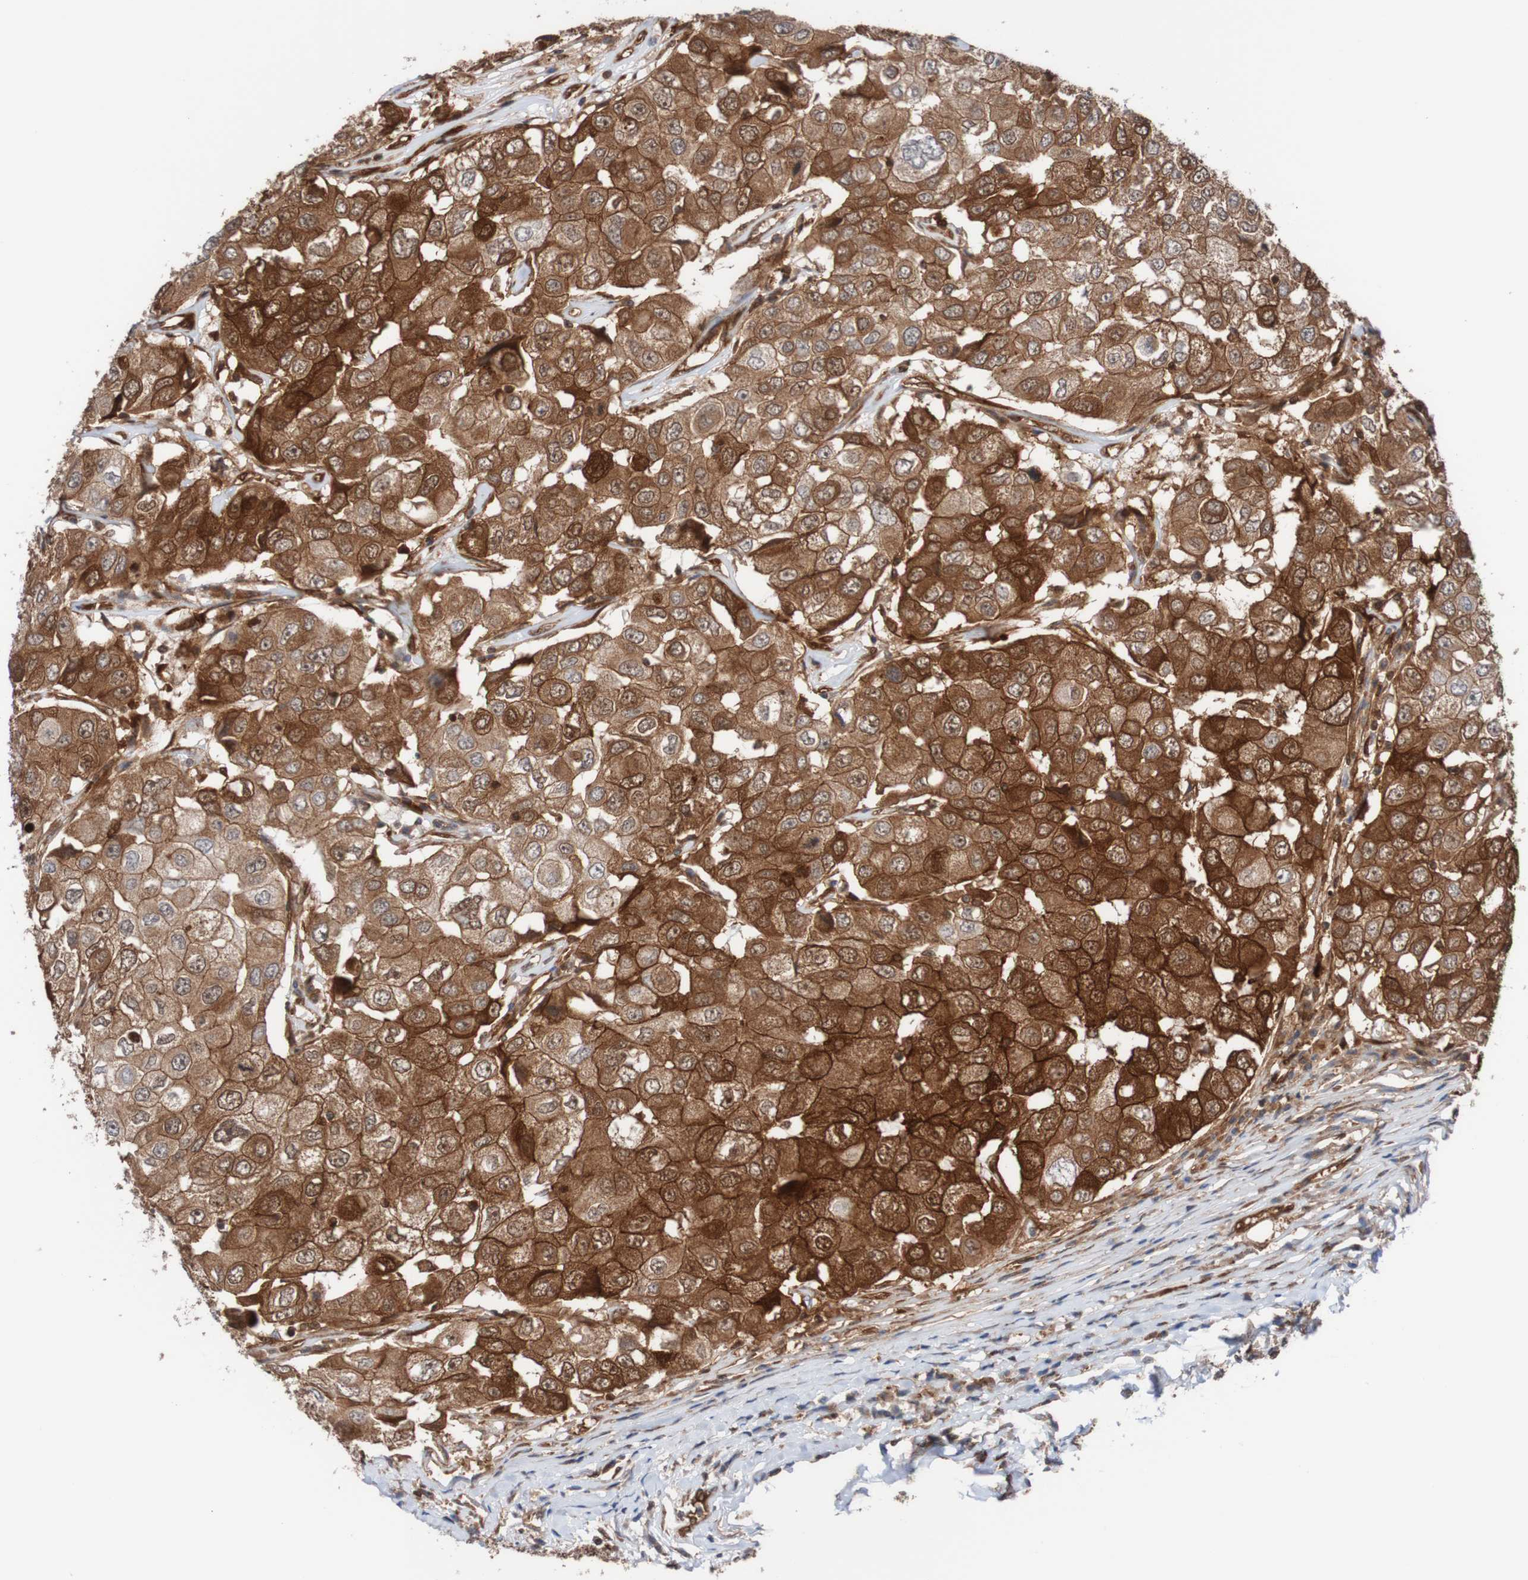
{"staining": {"intensity": "moderate", "quantity": ">75%", "location": "cytoplasmic/membranous"}, "tissue": "breast cancer", "cell_type": "Tumor cells", "image_type": "cancer", "snomed": [{"axis": "morphology", "description": "Duct carcinoma"}, {"axis": "topography", "description": "Breast"}], "caption": "Brown immunohistochemical staining in breast cancer demonstrates moderate cytoplasmic/membranous staining in about >75% of tumor cells. The protein is shown in brown color, while the nuclei are stained blue.", "gene": "RIGI", "patient": {"sex": "female", "age": 27}}